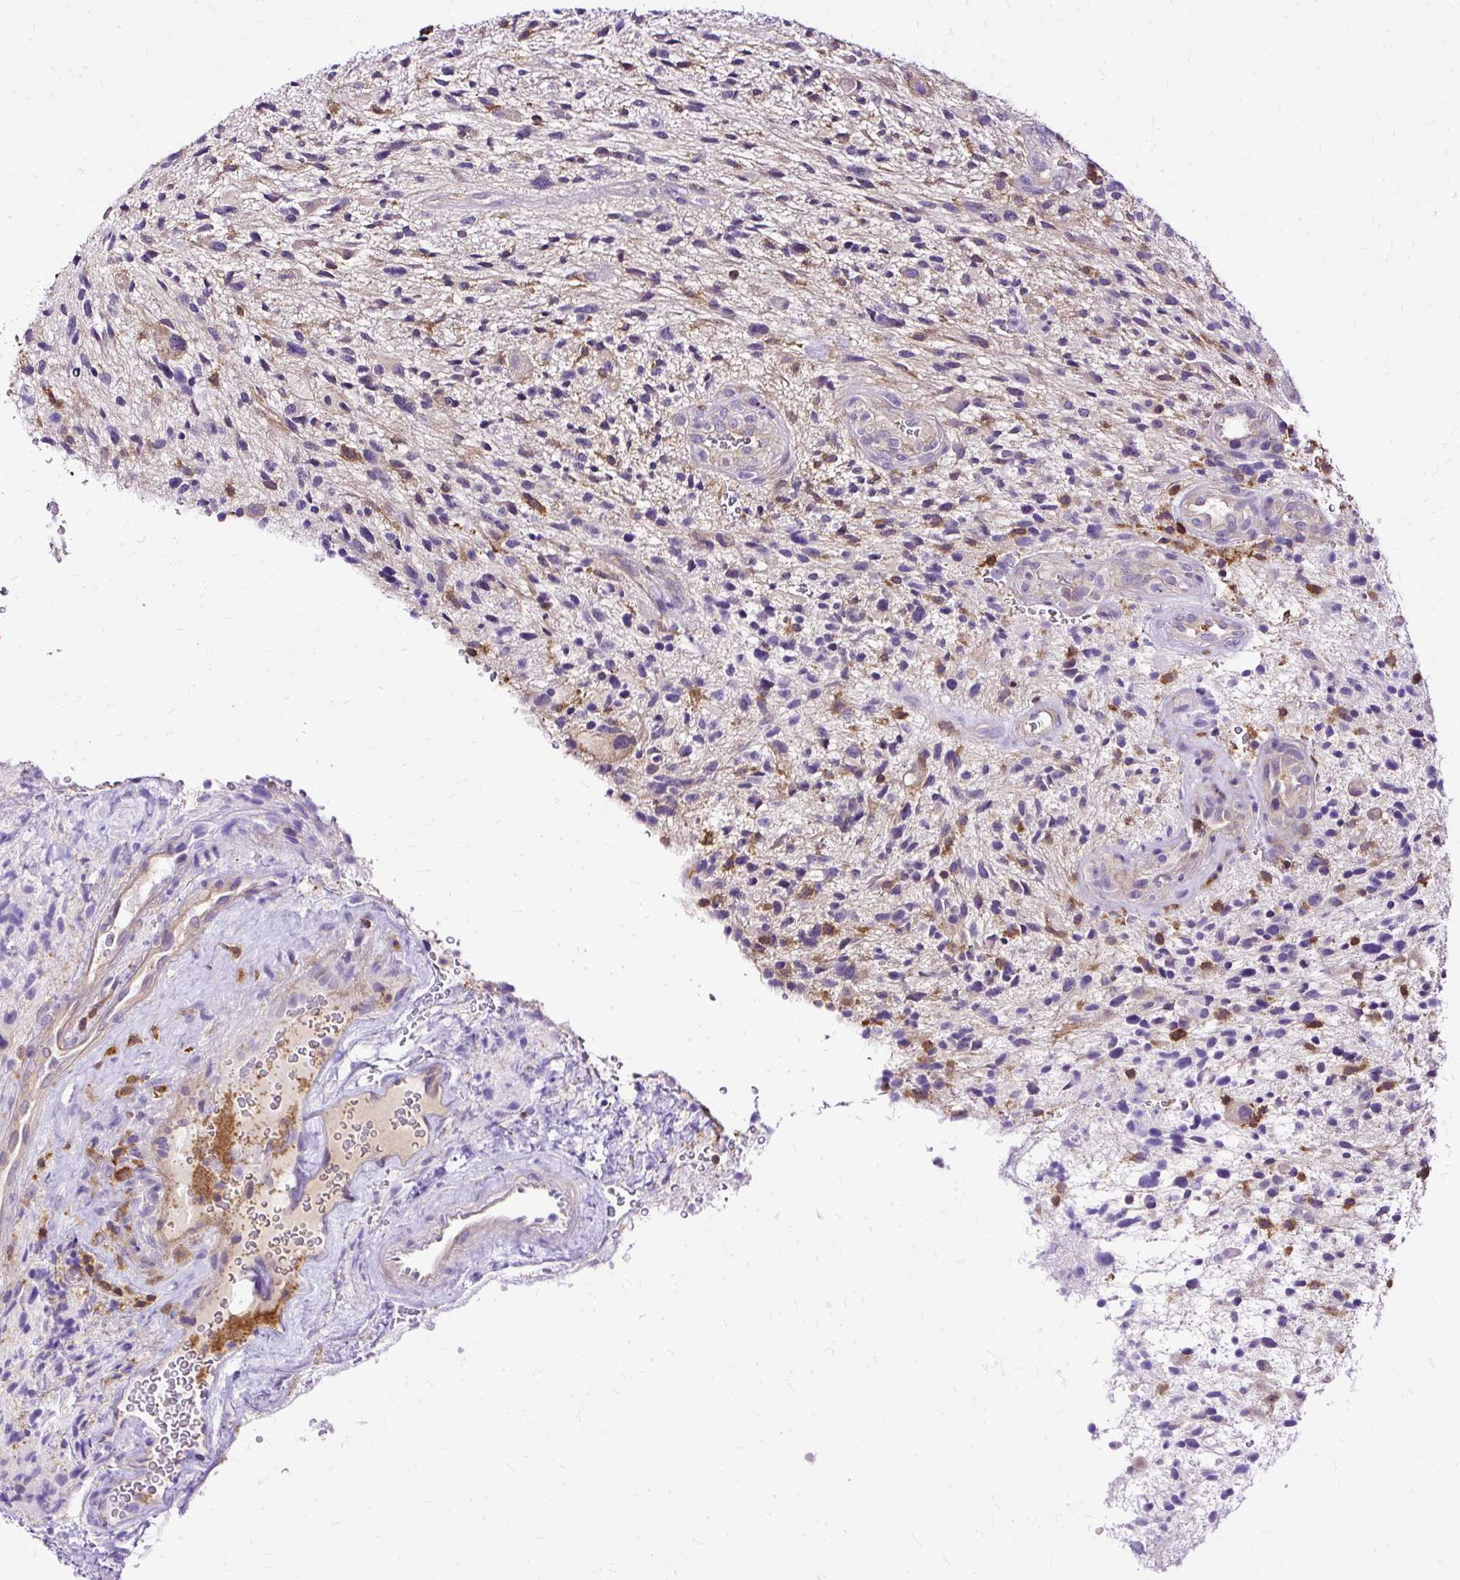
{"staining": {"intensity": "negative", "quantity": "none", "location": "none"}, "tissue": "glioma", "cell_type": "Tumor cells", "image_type": "cancer", "snomed": [{"axis": "morphology", "description": "Glioma, malignant, High grade"}, {"axis": "topography", "description": "Brain"}], "caption": "Immunohistochemical staining of malignant glioma (high-grade) shows no significant positivity in tumor cells.", "gene": "TWF2", "patient": {"sex": "male", "age": 47}}